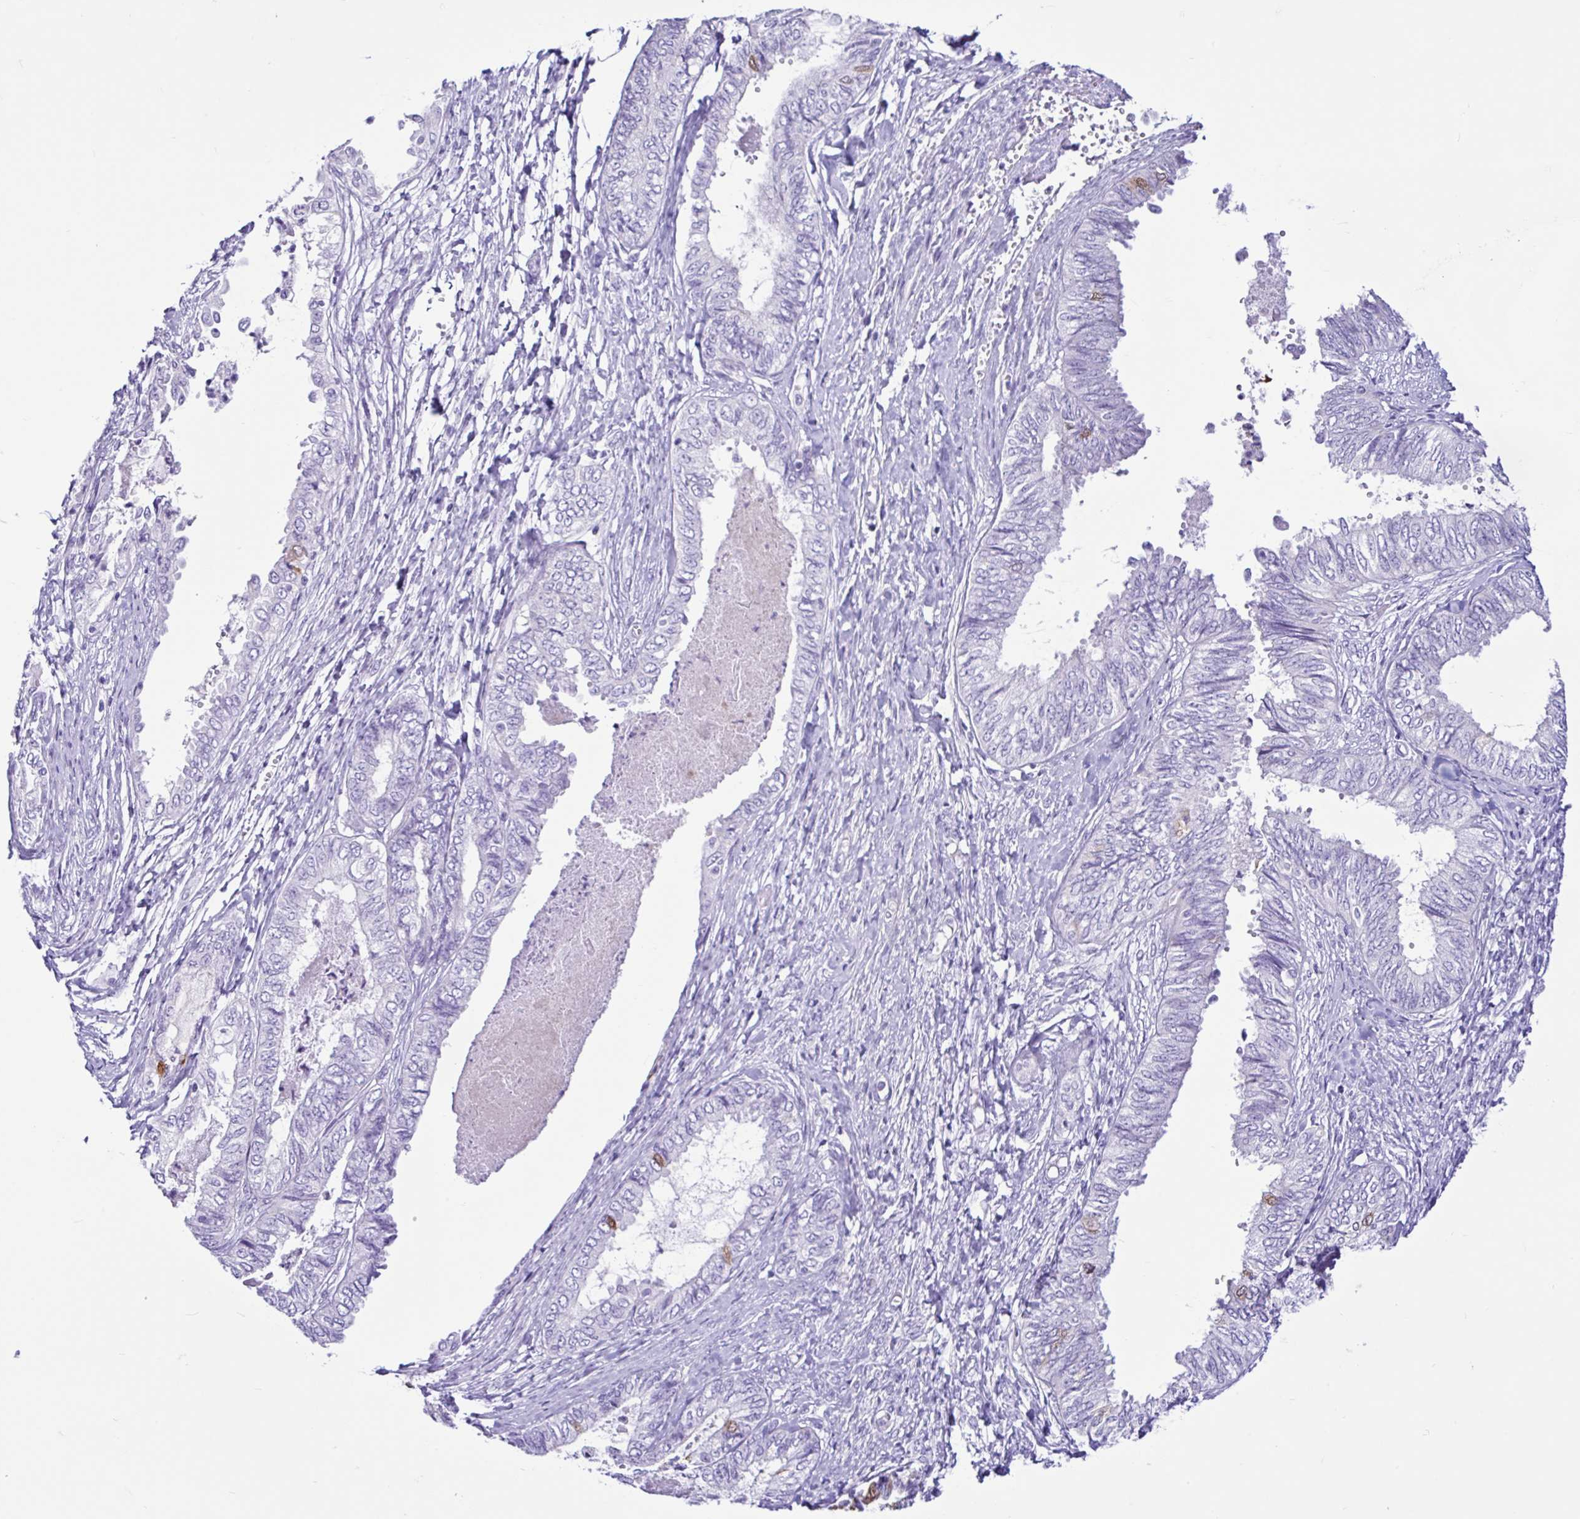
{"staining": {"intensity": "moderate", "quantity": "<25%", "location": "cytoplasmic/membranous,nuclear"}, "tissue": "ovarian cancer", "cell_type": "Tumor cells", "image_type": "cancer", "snomed": [{"axis": "morphology", "description": "Carcinoma, endometroid"}, {"axis": "topography", "description": "Ovary"}], "caption": "There is low levels of moderate cytoplasmic/membranous and nuclear expression in tumor cells of ovarian endometroid carcinoma, as demonstrated by immunohistochemical staining (brown color).", "gene": "CYP19A1", "patient": {"sex": "female", "age": 70}}